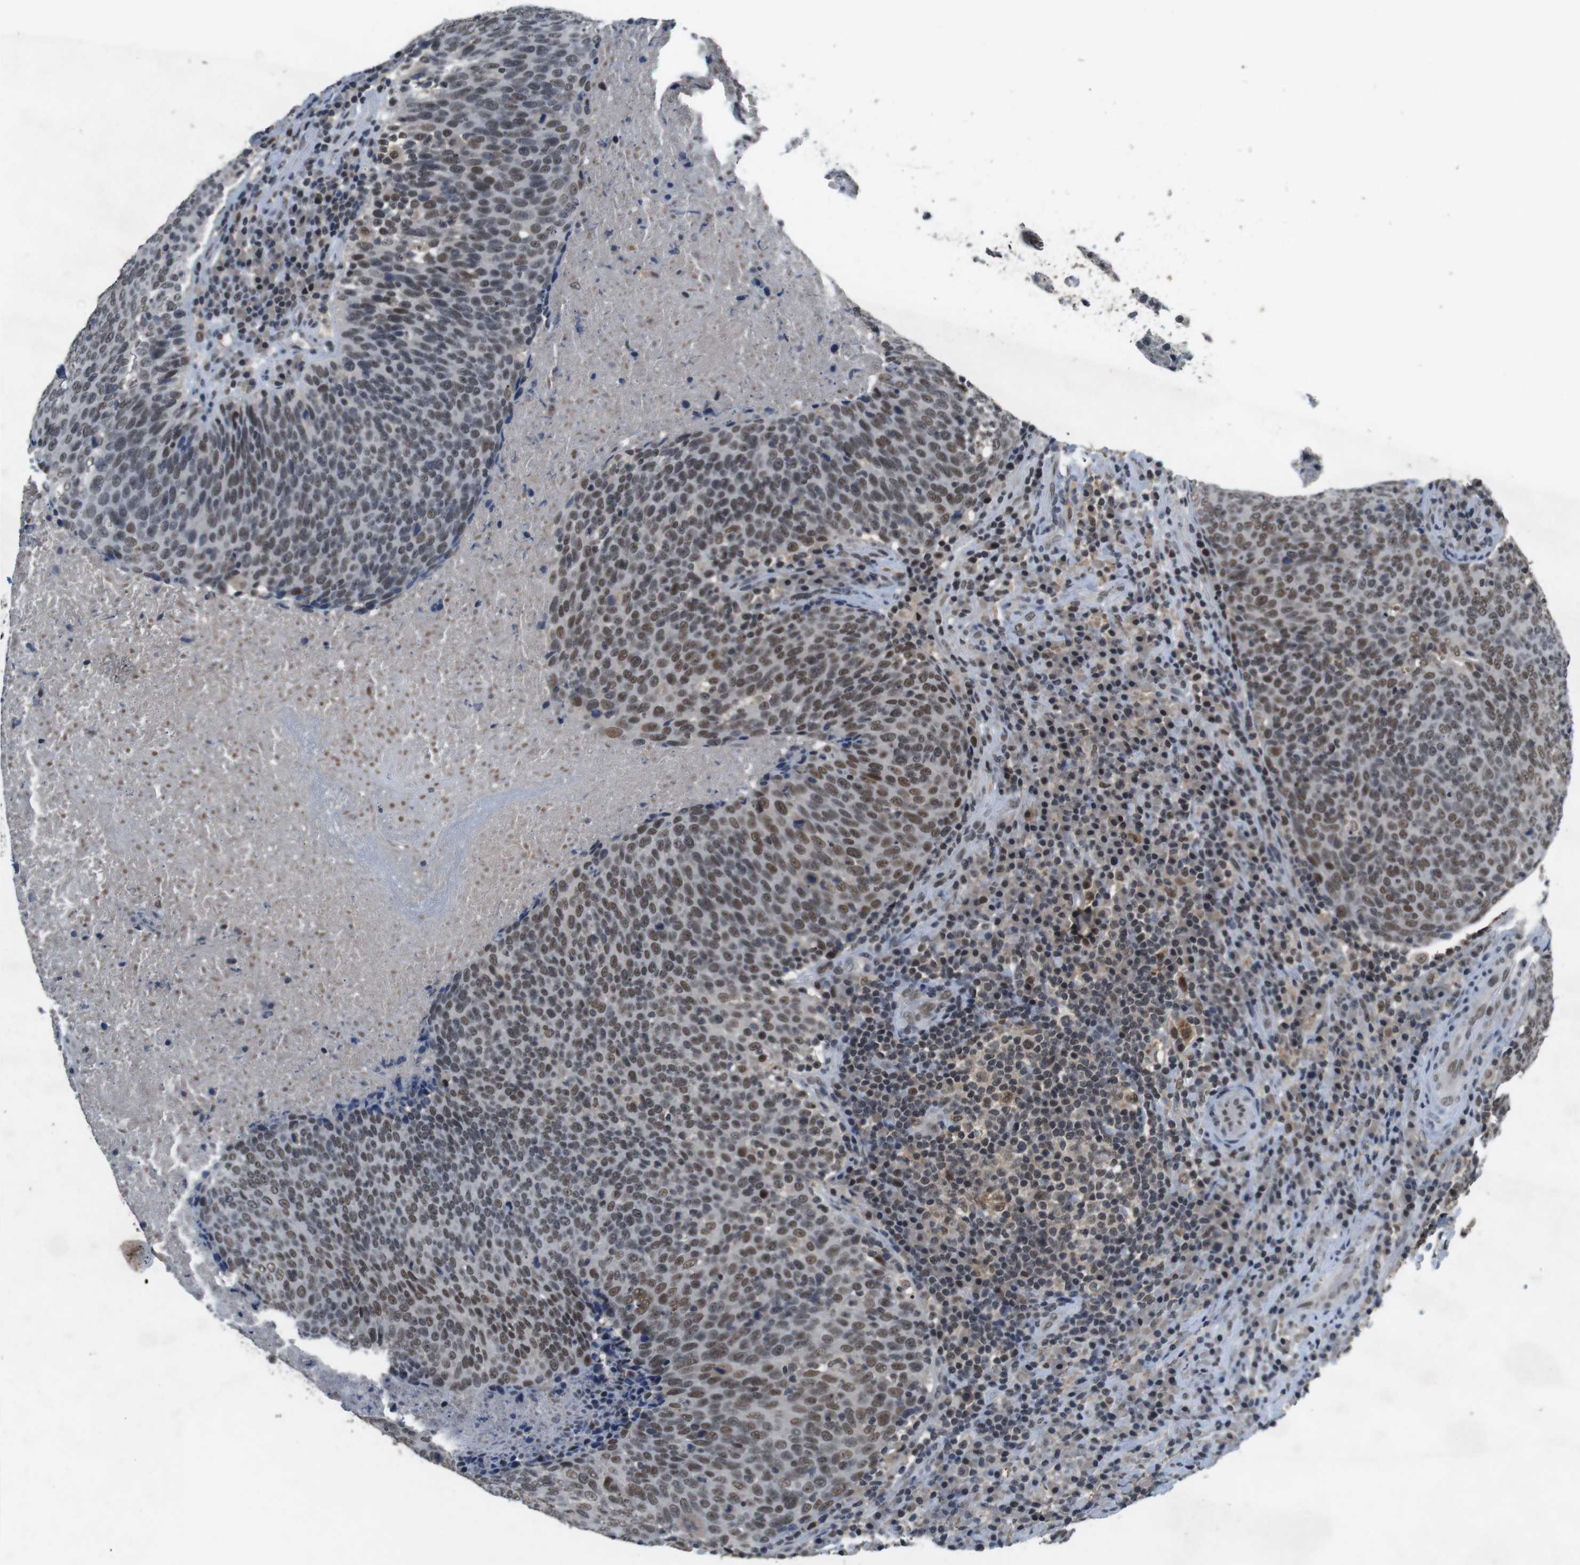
{"staining": {"intensity": "moderate", "quantity": "25%-75%", "location": "nuclear"}, "tissue": "head and neck cancer", "cell_type": "Tumor cells", "image_type": "cancer", "snomed": [{"axis": "morphology", "description": "Squamous cell carcinoma, NOS"}, {"axis": "morphology", "description": "Squamous cell carcinoma, metastatic, NOS"}, {"axis": "topography", "description": "Lymph node"}, {"axis": "topography", "description": "Head-Neck"}], "caption": "Head and neck cancer (metastatic squamous cell carcinoma) stained with a brown dye reveals moderate nuclear positive expression in approximately 25%-75% of tumor cells.", "gene": "USP7", "patient": {"sex": "male", "age": 62}}